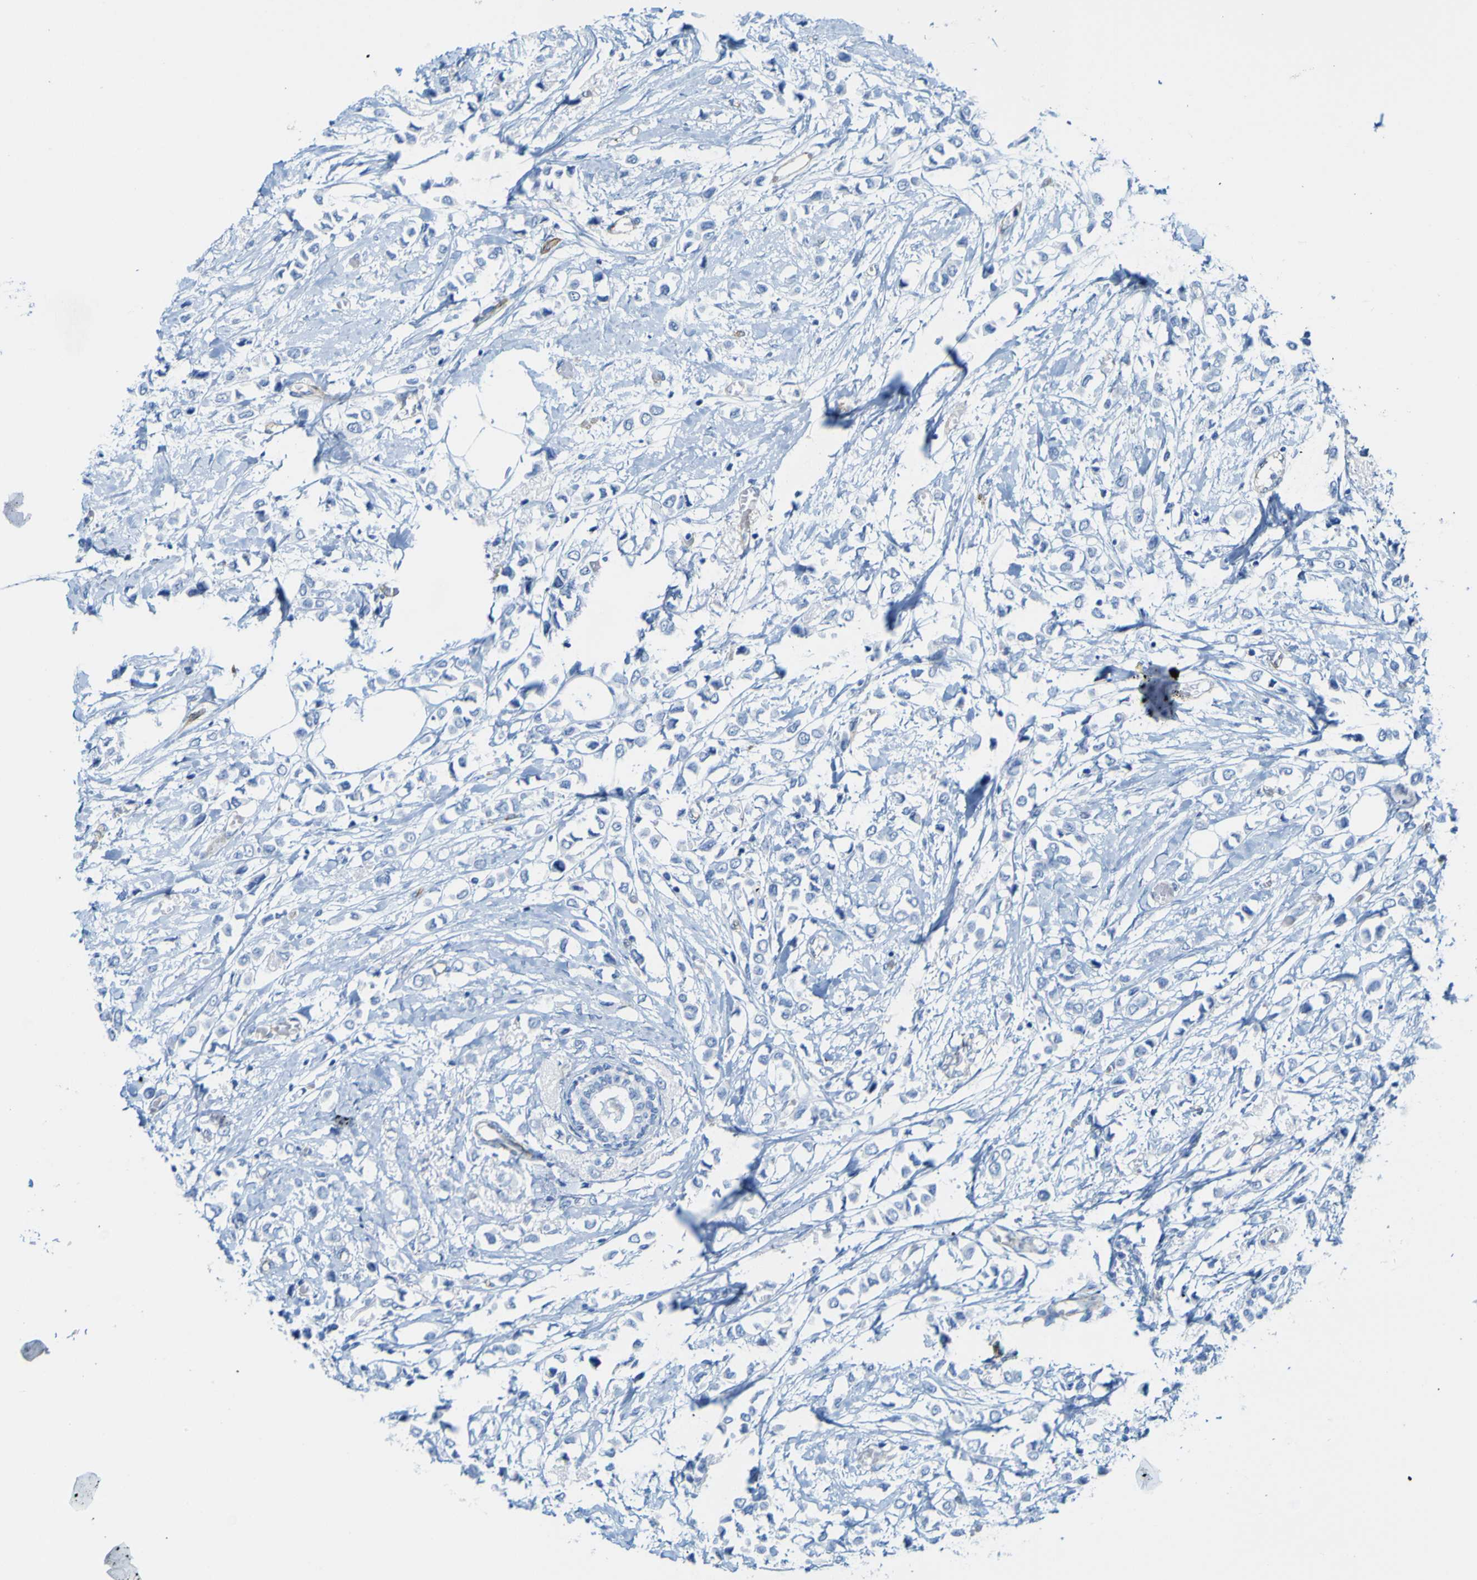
{"staining": {"intensity": "negative", "quantity": "none", "location": "none"}, "tissue": "breast cancer", "cell_type": "Tumor cells", "image_type": "cancer", "snomed": [{"axis": "morphology", "description": "Lobular carcinoma"}, {"axis": "topography", "description": "Breast"}], "caption": "Breast cancer (lobular carcinoma) was stained to show a protein in brown. There is no significant expression in tumor cells.", "gene": "CD93", "patient": {"sex": "female", "age": 51}}